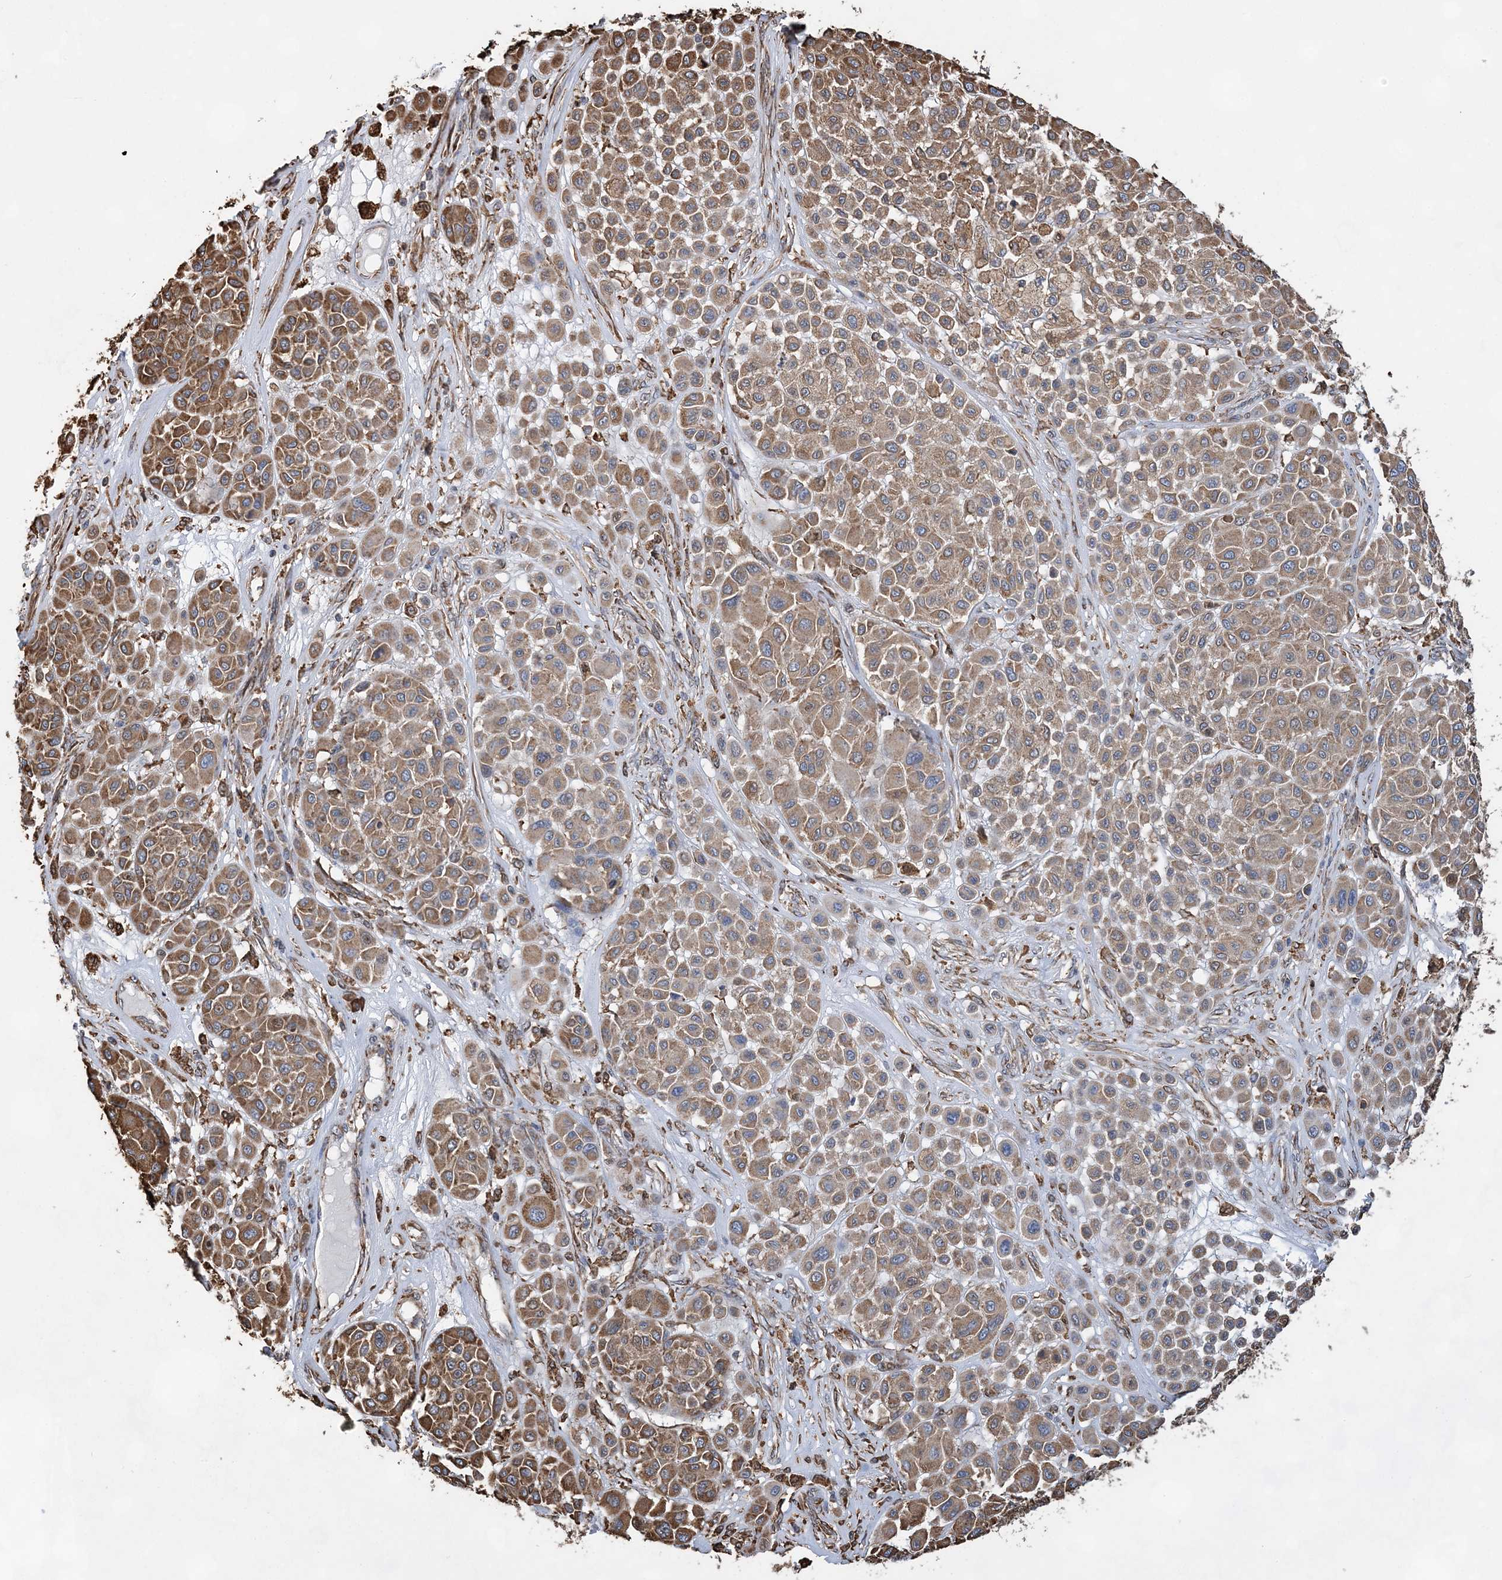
{"staining": {"intensity": "moderate", "quantity": ">75%", "location": "cytoplasmic/membranous"}, "tissue": "melanoma", "cell_type": "Tumor cells", "image_type": "cancer", "snomed": [{"axis": "morphology", "description": "Malignant melanoma, Metastatic site"}, {"axis": "topography", "description": "Soft tissue"}], "caption": "Protein expression analysis of melanoma displays moderate cytoplasmic/membranous positivity in about >75% of tumor cells. (IHC, brightfield microscopy, high magnification).", "gene": "WDR12", "patient": {"sex": "male", "age": 41}}